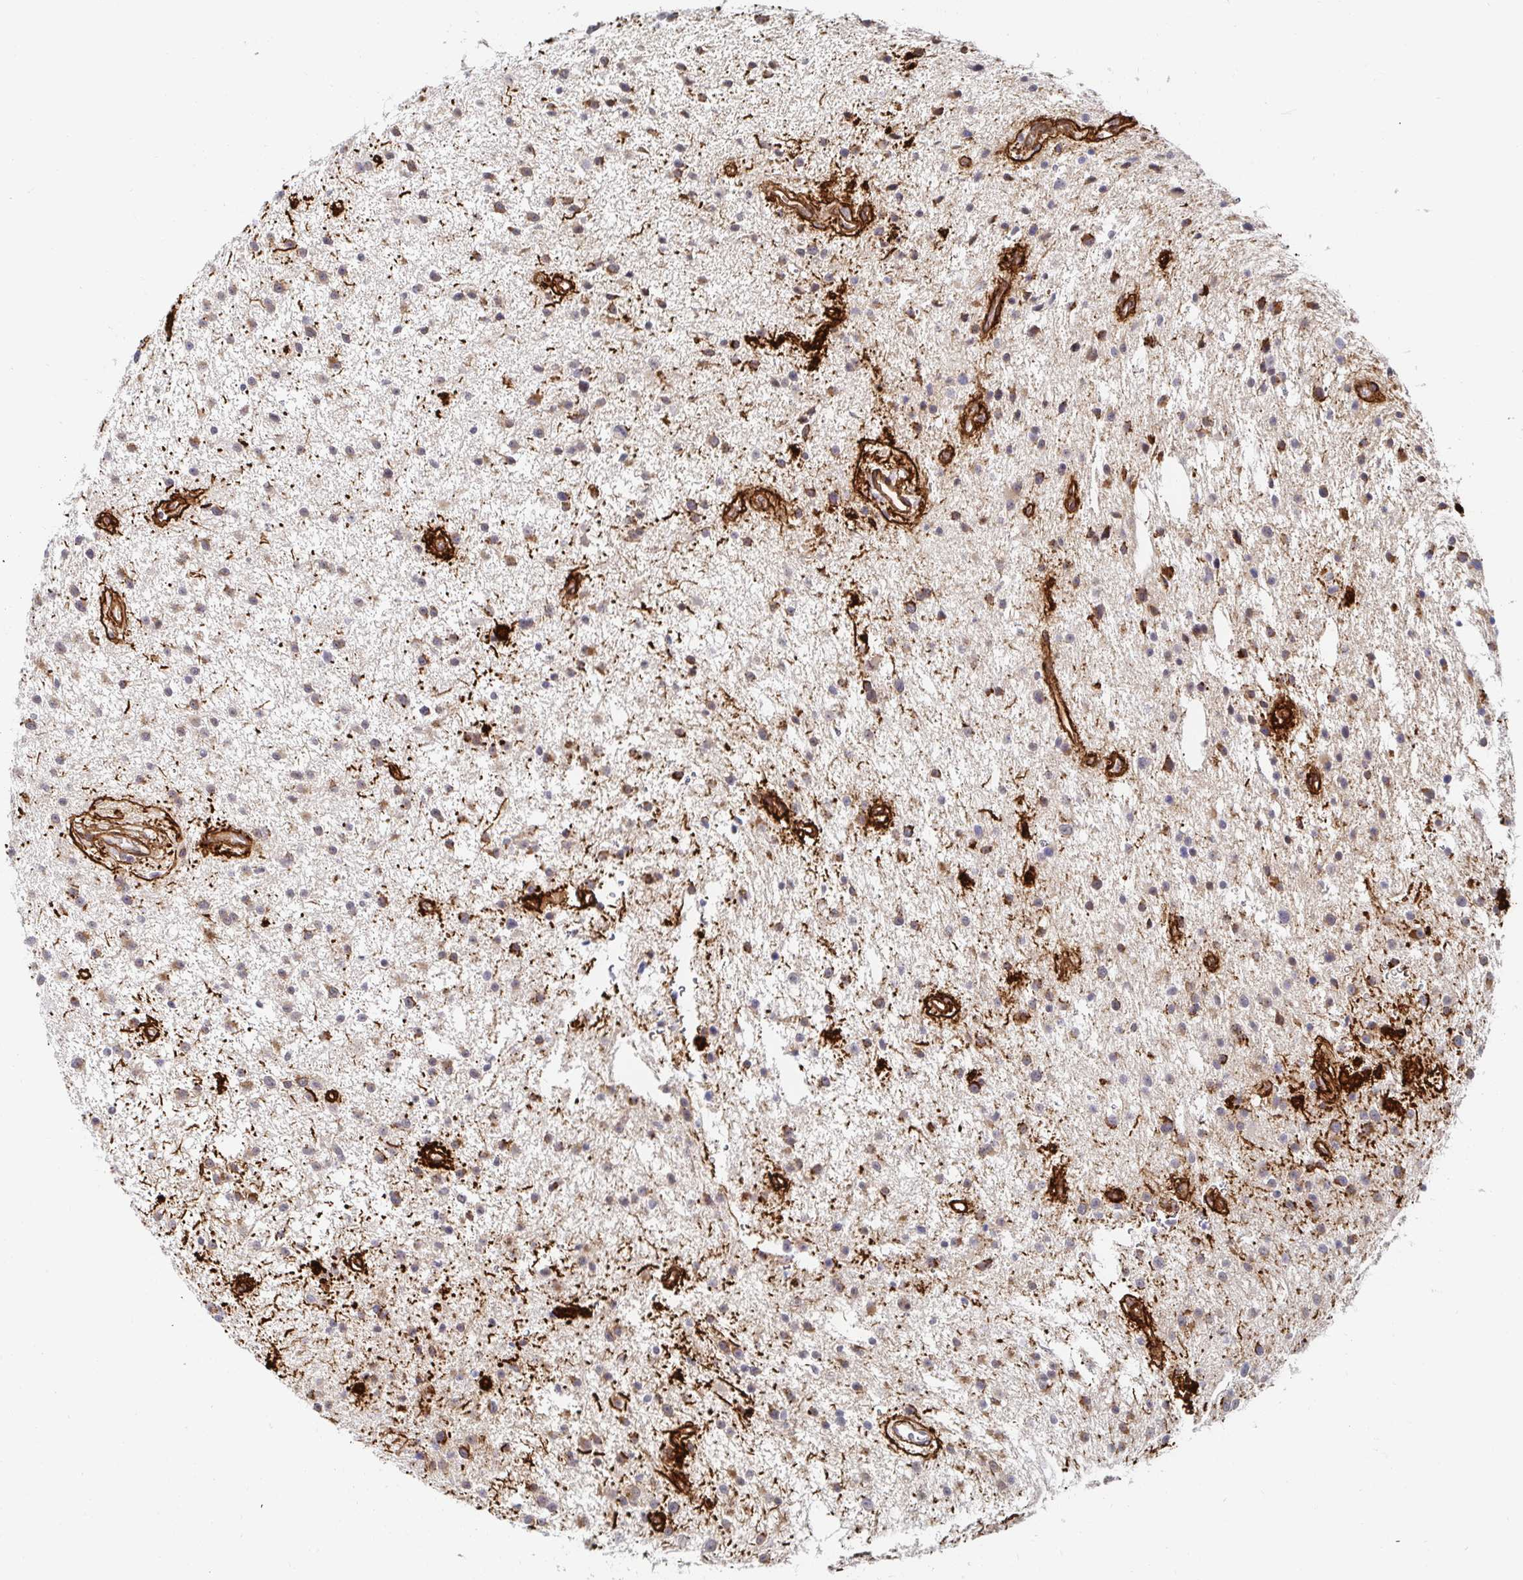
{"staining": {"intensity": "moderate", "quantity": "25%-75%", "location": "cytoplasmic/membranous"}, "tissue": "glioma", "cell_type": "Tumor cells", "image_type": "cancer", "snomed": [{"axis": "morphology", "description": "Glioma, malignant, Low grade"}, {"axis": "topography", "description": "Brain"}], "caption": "Immunohistochemistry (IHC) micrograph of neoplastic tissue: glioma stained using immunohistochemistry exhibits medium levels of moderate protein expression localized specifically in the cytoplasmic/membranous of tumor cells, appearing as a cytoplasmic/membranous brown color.", "gene": "COL28A1", "patient": {"sex": "male", "age": 43}}